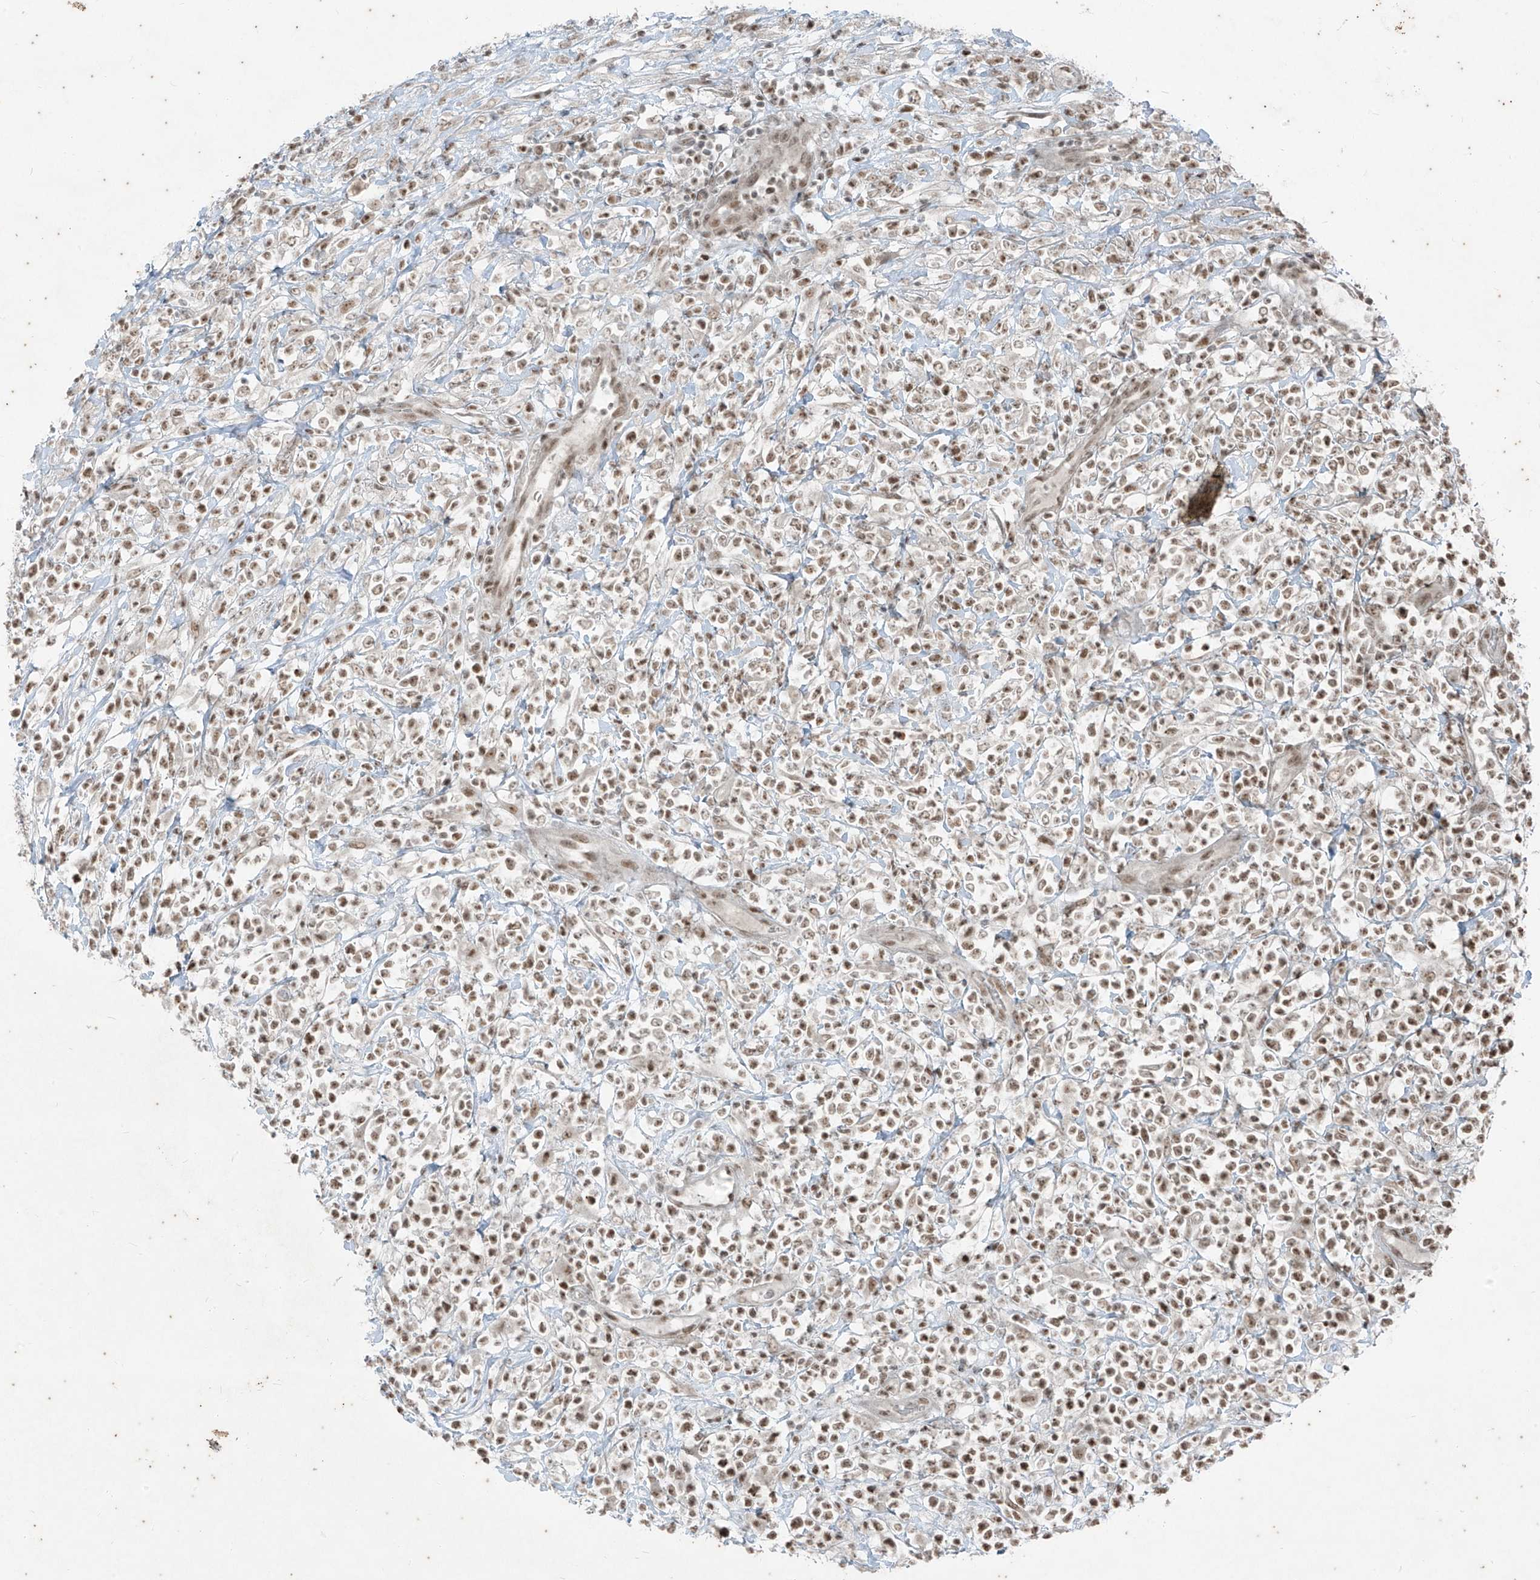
{"staining": {"intensity": "moderate", "quantity": ">75%", "location": "nuclear"}, "tissue": "lymphoma", "cell_type": "Tumor cells", "image_type": "cancer", "snomed": [{"axis": "morphology", "description": "Malignant lymphoma, non-Hodgkin's type, High grade"}, {"axis": "topography", "description": "Colon"}], "caption": "Immunohistochemistry (IHC) histopathology image of neoplastic tissue: lymphoma stained using immunohistochemistry demonstrates medium levels of moderate protein expression localized specifically in the nuclear of tumor cells, appearing as a nuclear brown color.", "gene": "ZNF354B", "patient": {"sex": "female", "age": 53}}